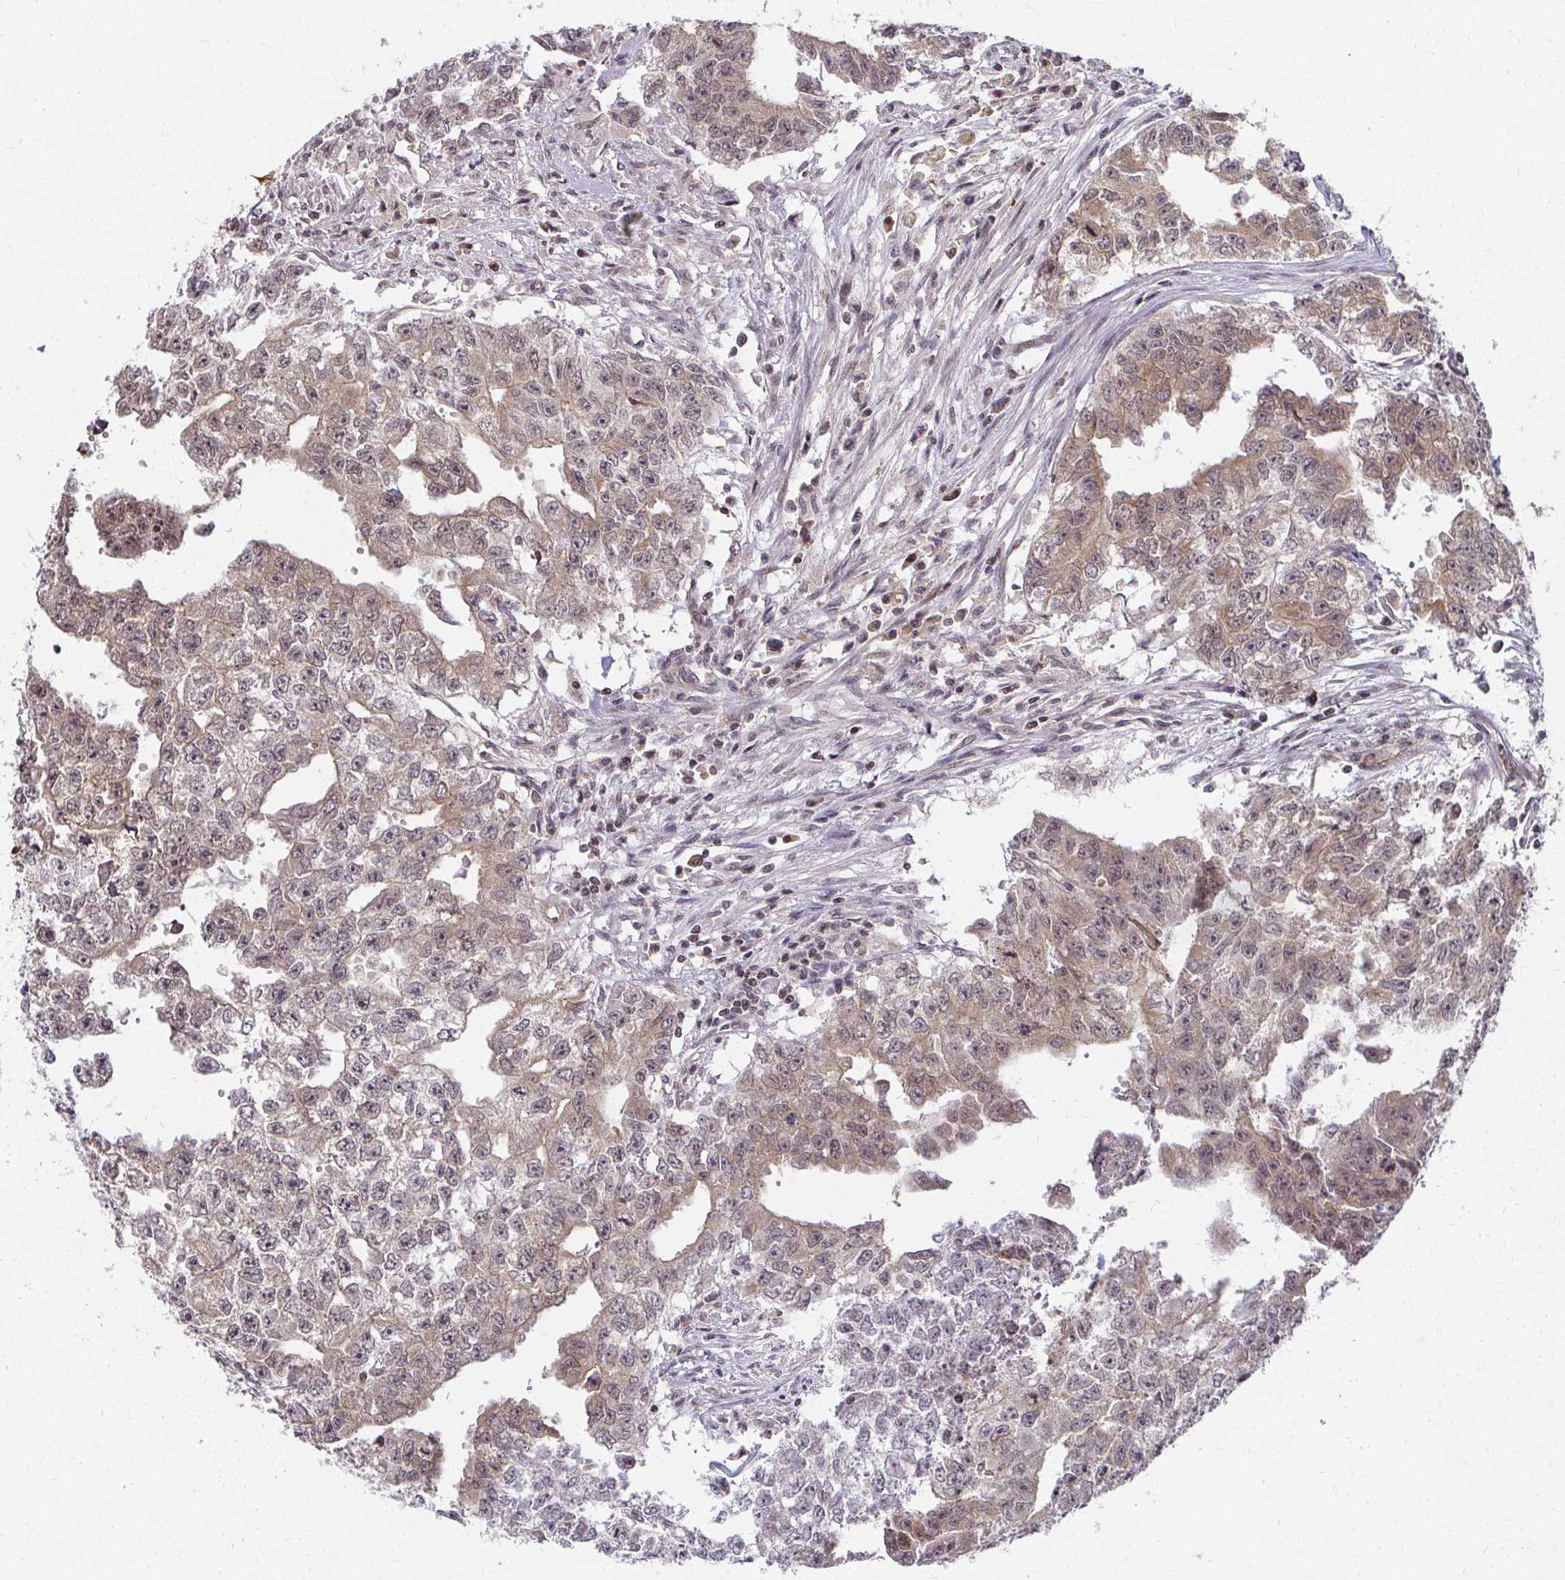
{"staining": {"intensity": "weak", "quantity": ">75%", "location": "cytoplasmic/membranous"}, "tissue": "testis cancer", "cell_type": "Tumor cells", "image_type": "cancer", "snomed": [{"axis": "morphology", "description": "Carcinoma, Embryonal, NOS"}, {"axis": "morphology", "description": "Teratoma, malignant, NOS"}, {"axis": "topography", "description": "Testis"}], "caption": "Protein expression analysis of testis embryonal carcinoma displays weak cytoplasmic/membranous positivity in approximately >75% of tumor cells. (DAB (3,3'-diaminobenzidine) IHC, brown staining for protein, blue staining for nuclei).", "gene": "ANK3", "patient": {"sex": "male", "age": 24}}